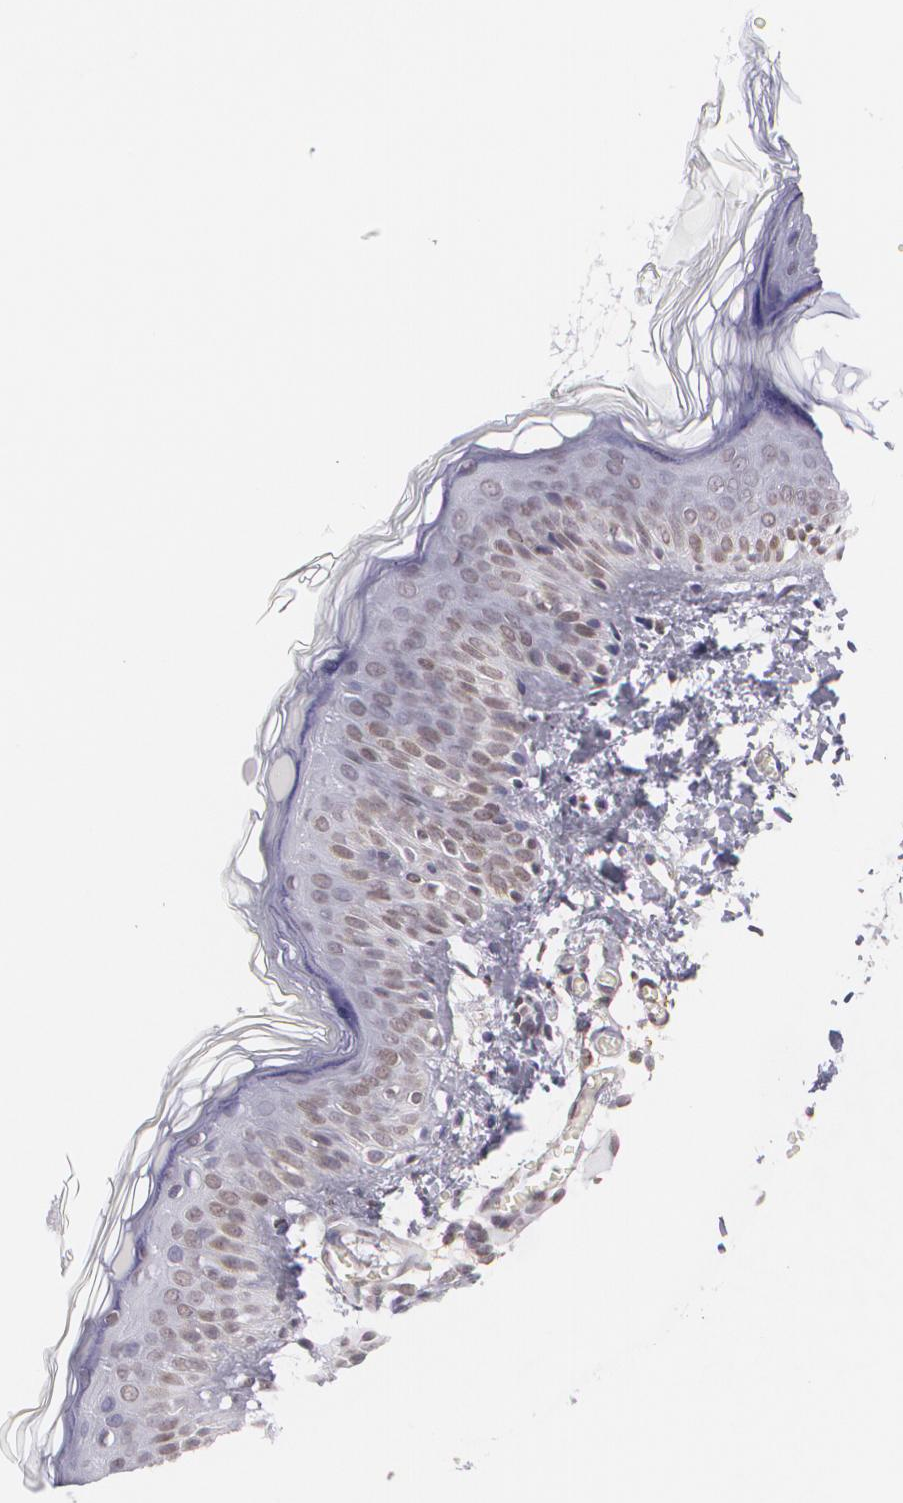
{"staining": {"intensity": "negative", "quantity": "none", "location": "none"}, "tissue": "skin", "cell_type": "Fibroblasts", "image_type": "normal", "snomed": [{"axis": "morphology", "description": "Normal tissue, NOS"}, {"axis": "topography", "description": "Skin"}], "caption": "Unremarkable skin was stained to show a protein in brown. There is no significant expression in fibroblasts. (DAB (3,3'-diaminobenzidine) immunohistochemistry, high magnification).", "gene": "VAMP1", "patient": {"sex": "female", "age": 4}}